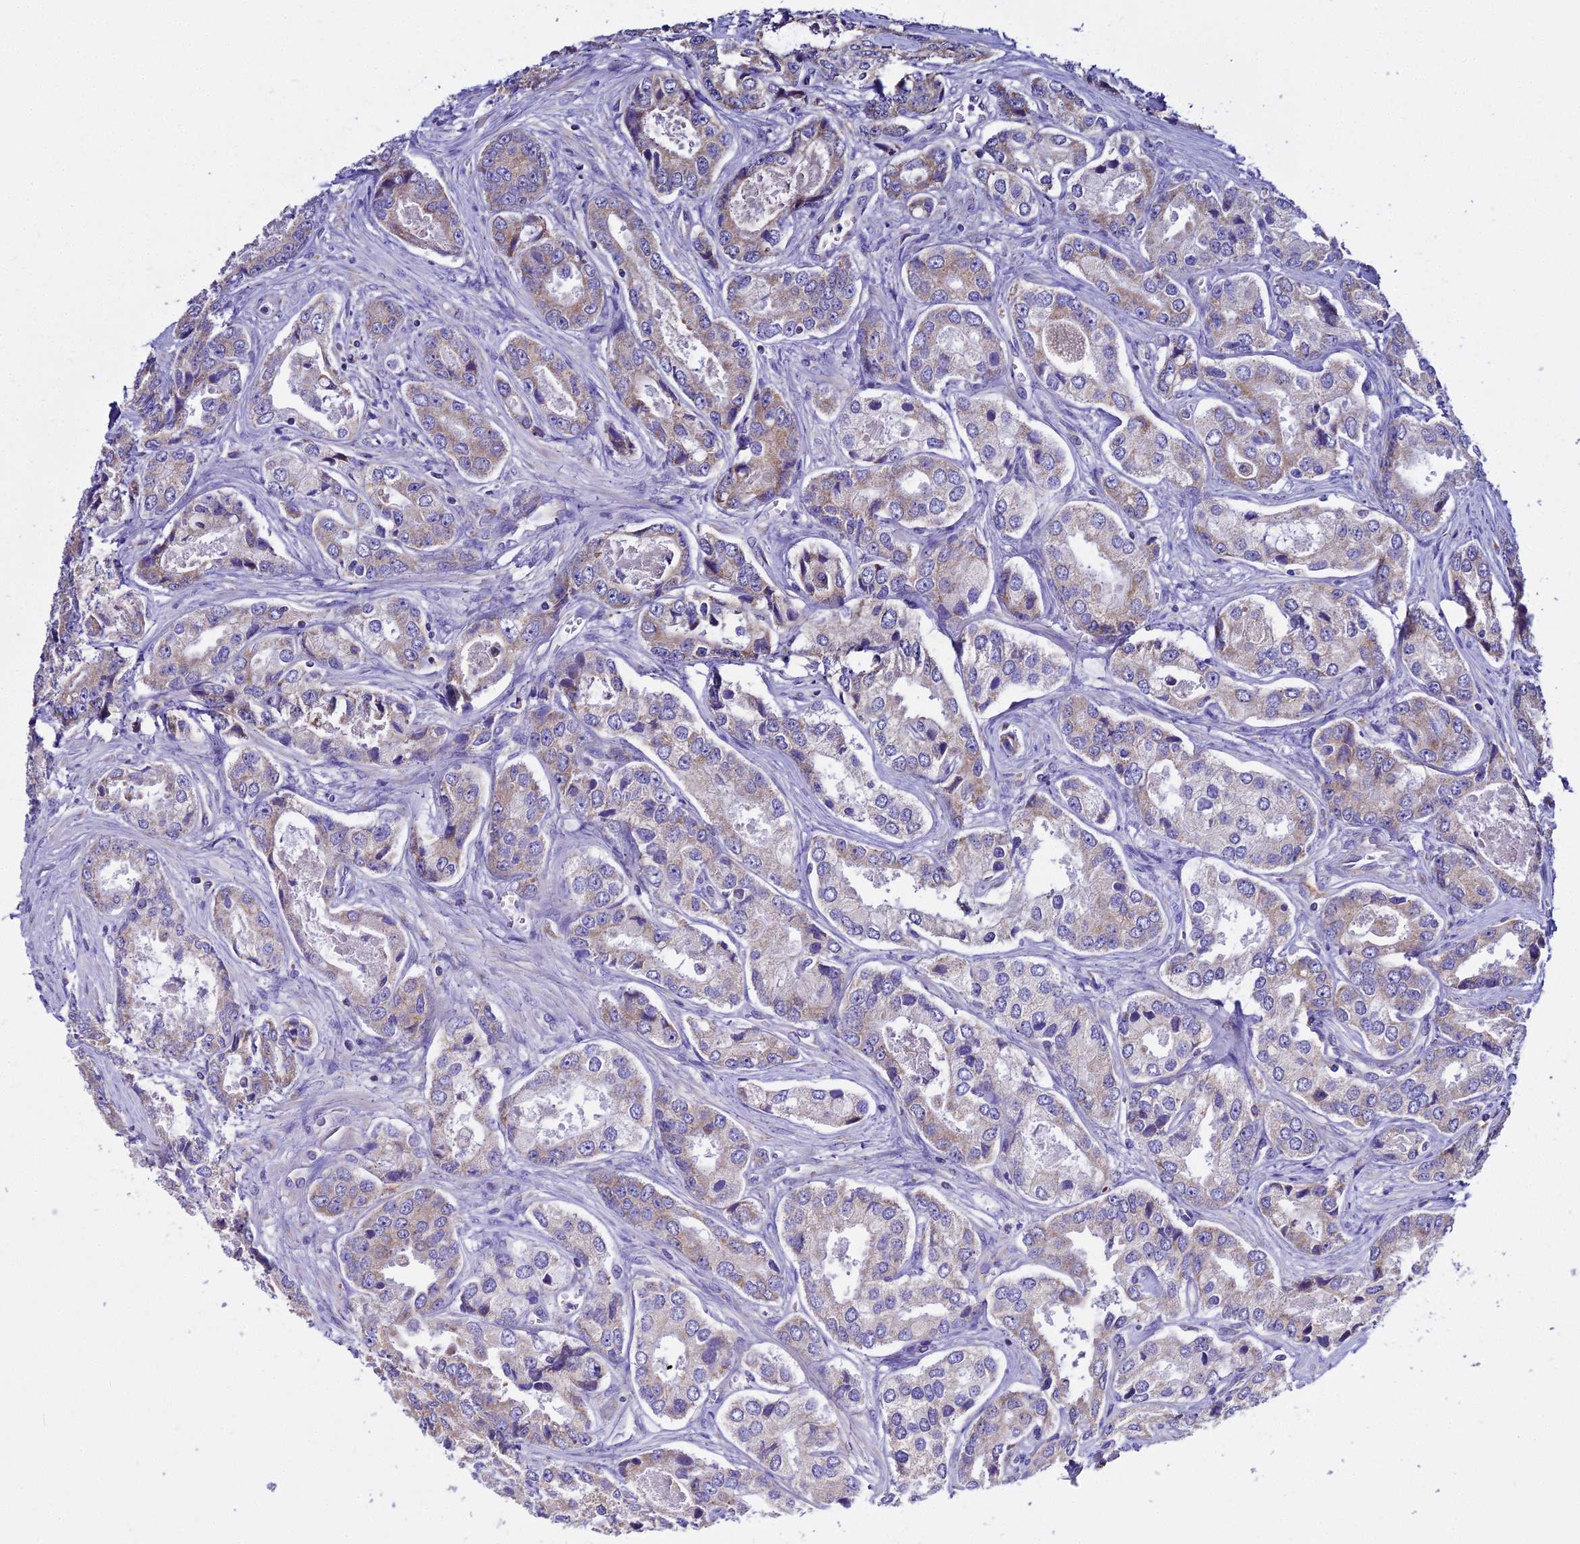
{"staining": {"intensity": "weak", "quantity": "25%-75%", "location": "cytoplasmic/membranous"}, "tissue": "prostate cancer", "cell_type": "Tumor cells", "image_type": "cancer", "snomed": [{"axis": "morphology", "description": "Adenocarcinoma, Low grade"}, {"axis": "topography", "description": "Prostate"}], "caption": "This is an image of IHC staining of prostate adenocarcinoma (low-grade), which shows weak positivity in the cytoplasmic/membranous of tumor cells.", "gene": "TYW5", "patient": {"sex": "male", "age": 68}}